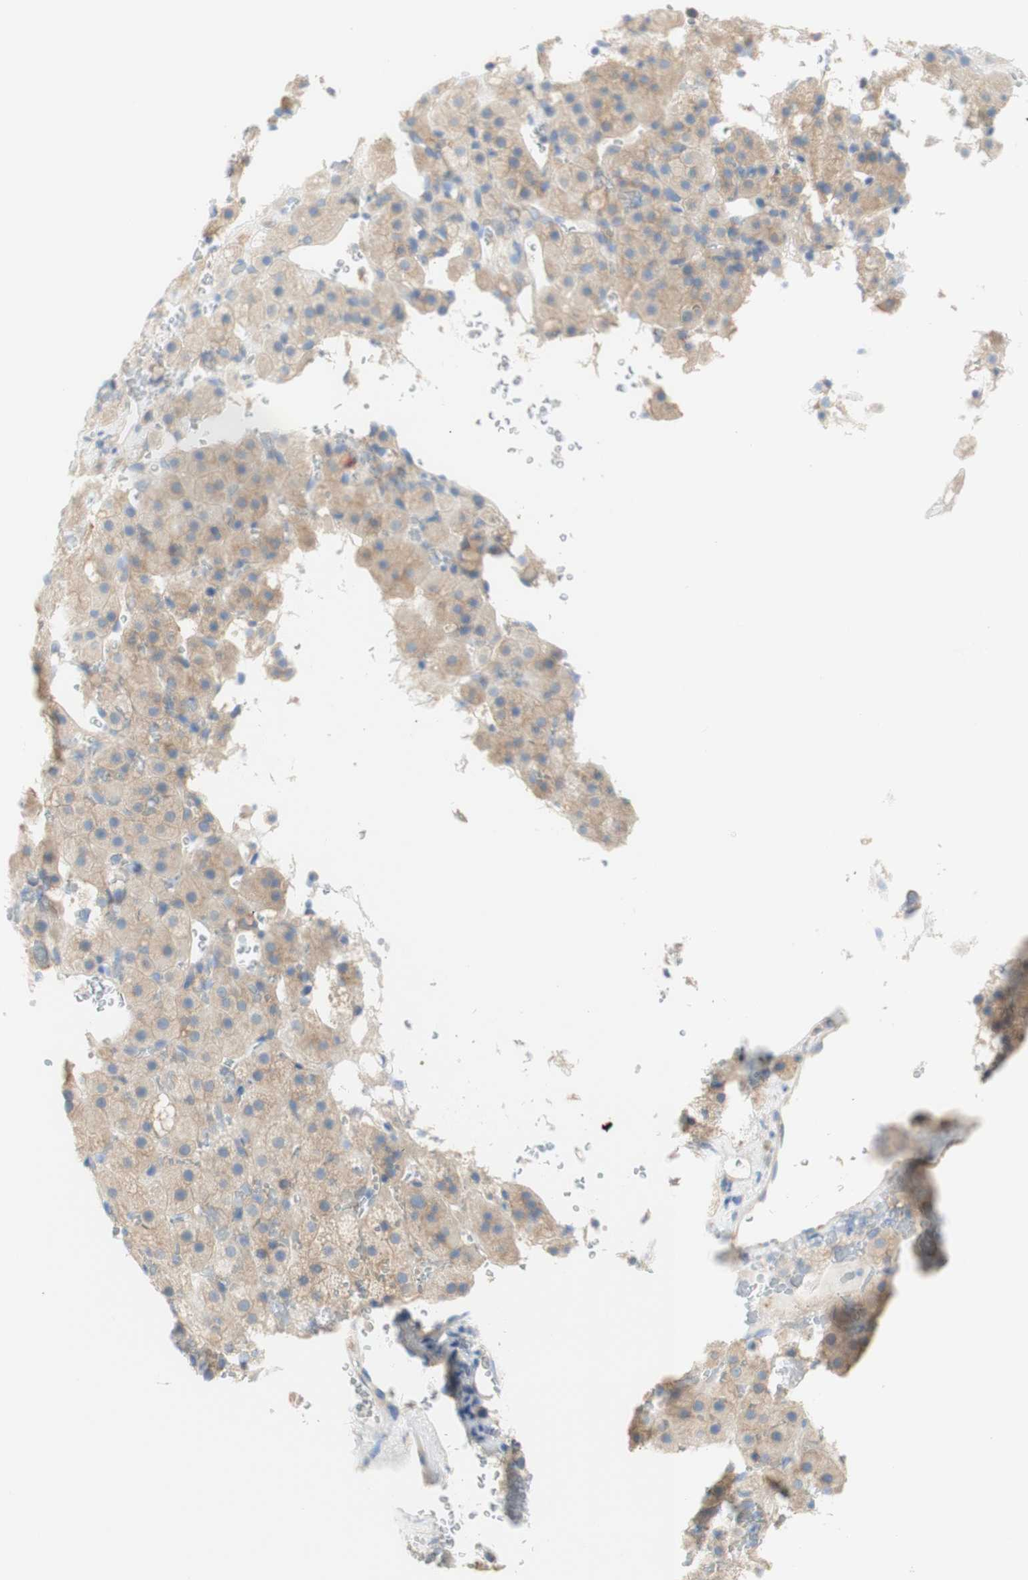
{"staining": {"intensity": "weak", "quantity": ">75%", "location": "cytoplasmic/membranous"}, "tissue": "adrenal gland", "cell_type": "Glandular cells", "image_type": "normal", "snomed": [{"axis": "morphology", "description": "Normal tissue, NOS"}, {"axis": "topography", "description": "Adrenal gland"}], "caption": "Immunohistochemical staining of normal adrenal gland shows >75% levels of weak cytoplasmic/membranous protein positivity in about >75% of glandular cells.", "gene": "ATP2B1", "patient": {"sex": "female", "age": 59}}